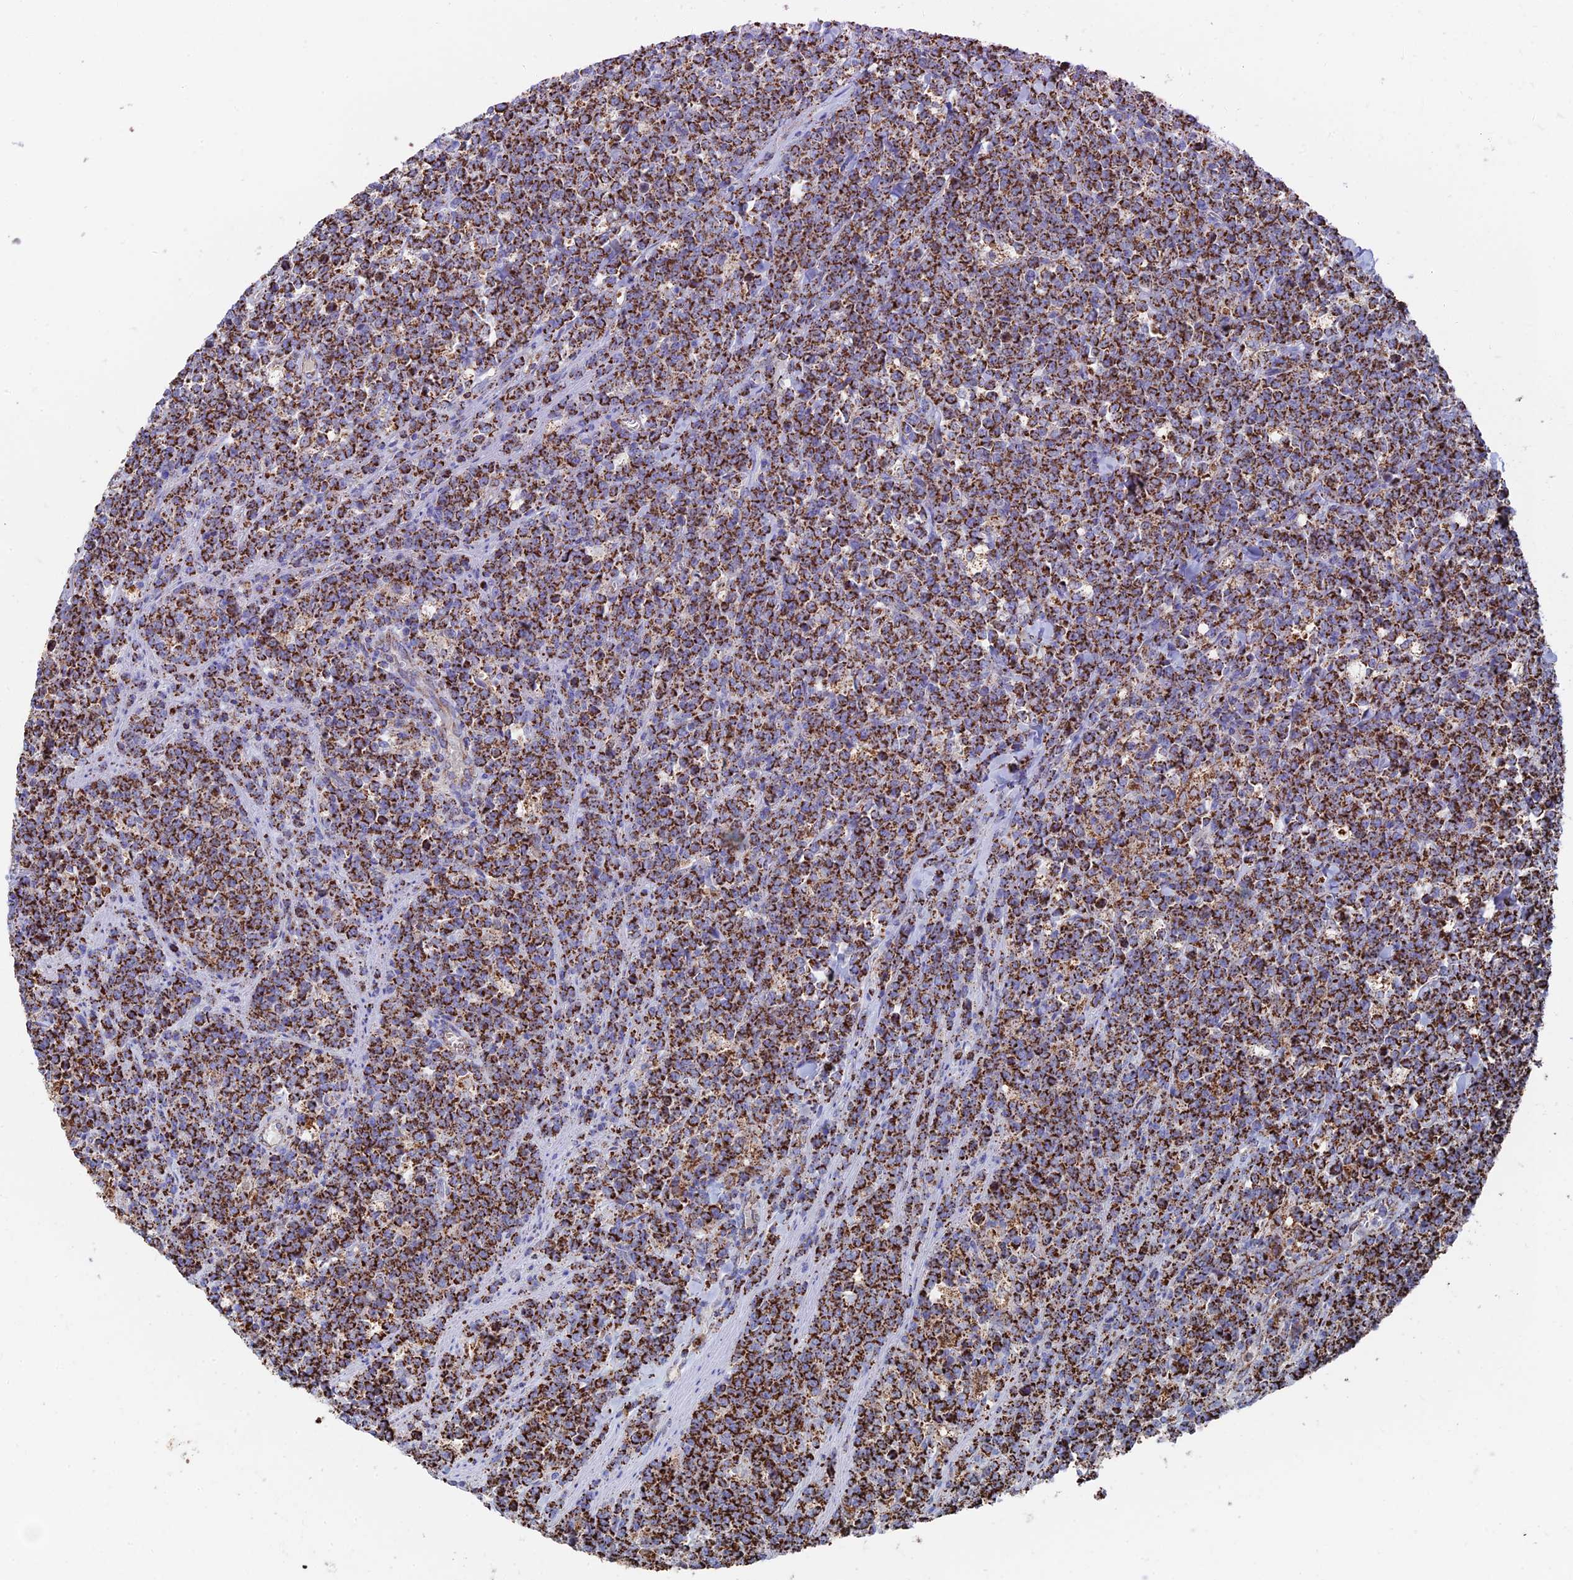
{"staining": {"intensity": "strong", "quantity": ">75%", "location": "cytoplasmic/membranous"}, "tissue": "lymphoma", "cell_type": "Tumor cells", "image_type": "cancer", "snomed": [{"axis": "morphology", "description": "Malignant lymphoma, non-Hodgkin's type, High grade"}, {"axis": "topography", "description": "Small intestine"}], "caption": "Protein positivity by IHC exhibits strong cytoplasmic/membranous expression in approximately >75% of tumor cells in high-grade malignant lymphoma, non-Hodgkin's type. (DAB (3,3'-diaminobenzidine) IHC, brown staining for protein, blue staining for nuclei).", "gene": "HAUS8", "patient": {"sex": "male", "age": 8}}